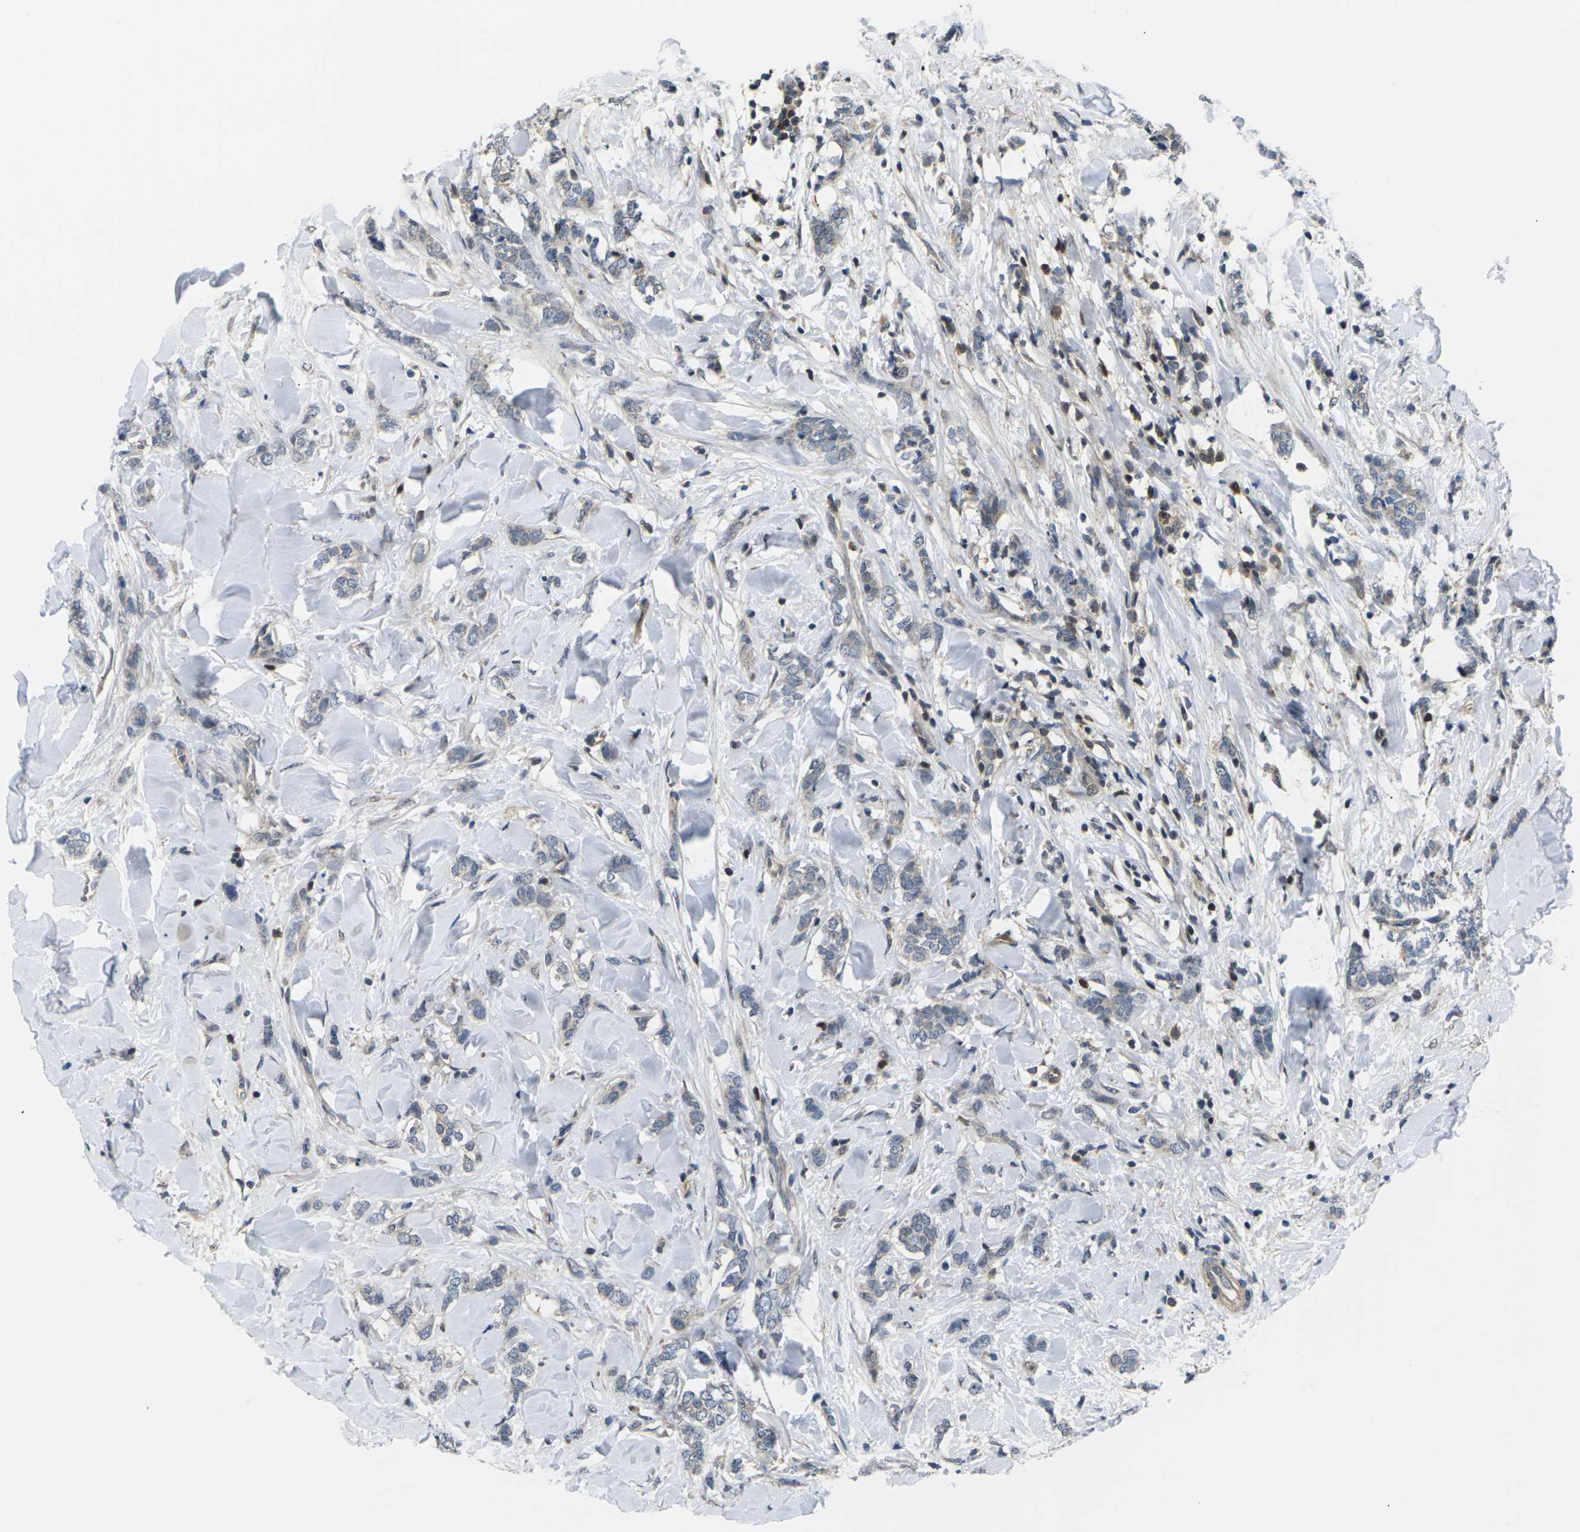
{"staining": {"intensity": "negative", "quantity": "none", "location": "none"}, "tissue": "breast cancer", "cell_type": "Tumor cells", "image_type": "cancer", "snomed": [{"axis": "morphology", "description": "Lobular carcinoma"}, {"axis": "topography", "description": "Skin"}, {"axis": "topography", "description": "Breast"}], "caption": "Breast lobular carcinoma was stained to show a protein in brown. There is no significant expression in tumor cells.", "gene": "RPS6KA3", "patient": {"sex": "female", "age": 46}}